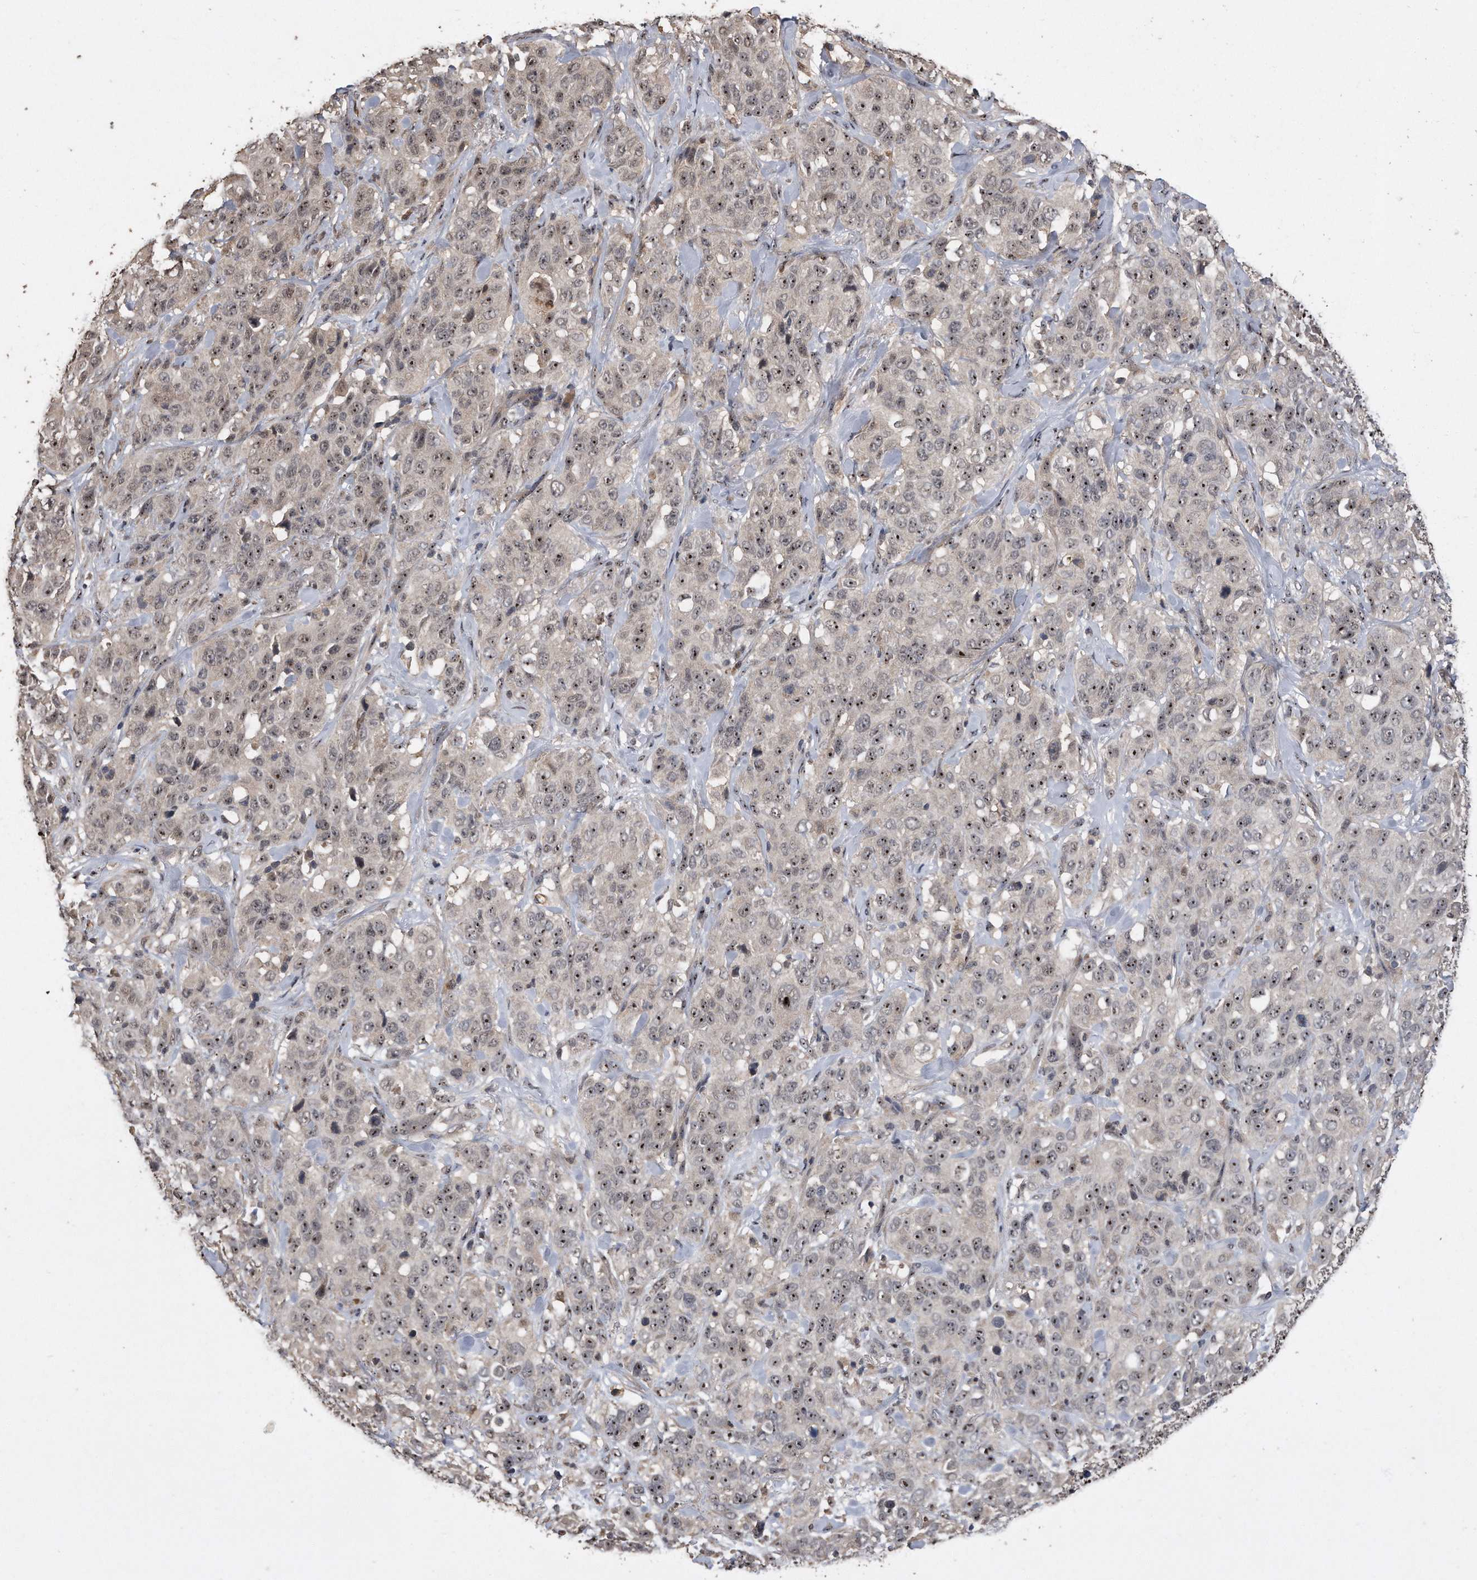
{"staining": {"intensity": "moderate", "quantity": ">75%", "location": "nuclear"}, "tissue": "stomach cancer", "cell_type": "Tumor cells", "image_type": "cancer", "snomed": [{"axis": "morphology", "description": "Adenocarcinoma, NOS"}, {"axis": "topography", "description": "Stomach"}], "caption": "Stomach cancer stained for a protein (brown) reveals moderate nuclear positive positivity in about >75% of tumor cells.", "gene": "PELO", "patient": {"sex": "male", "age": 48}}